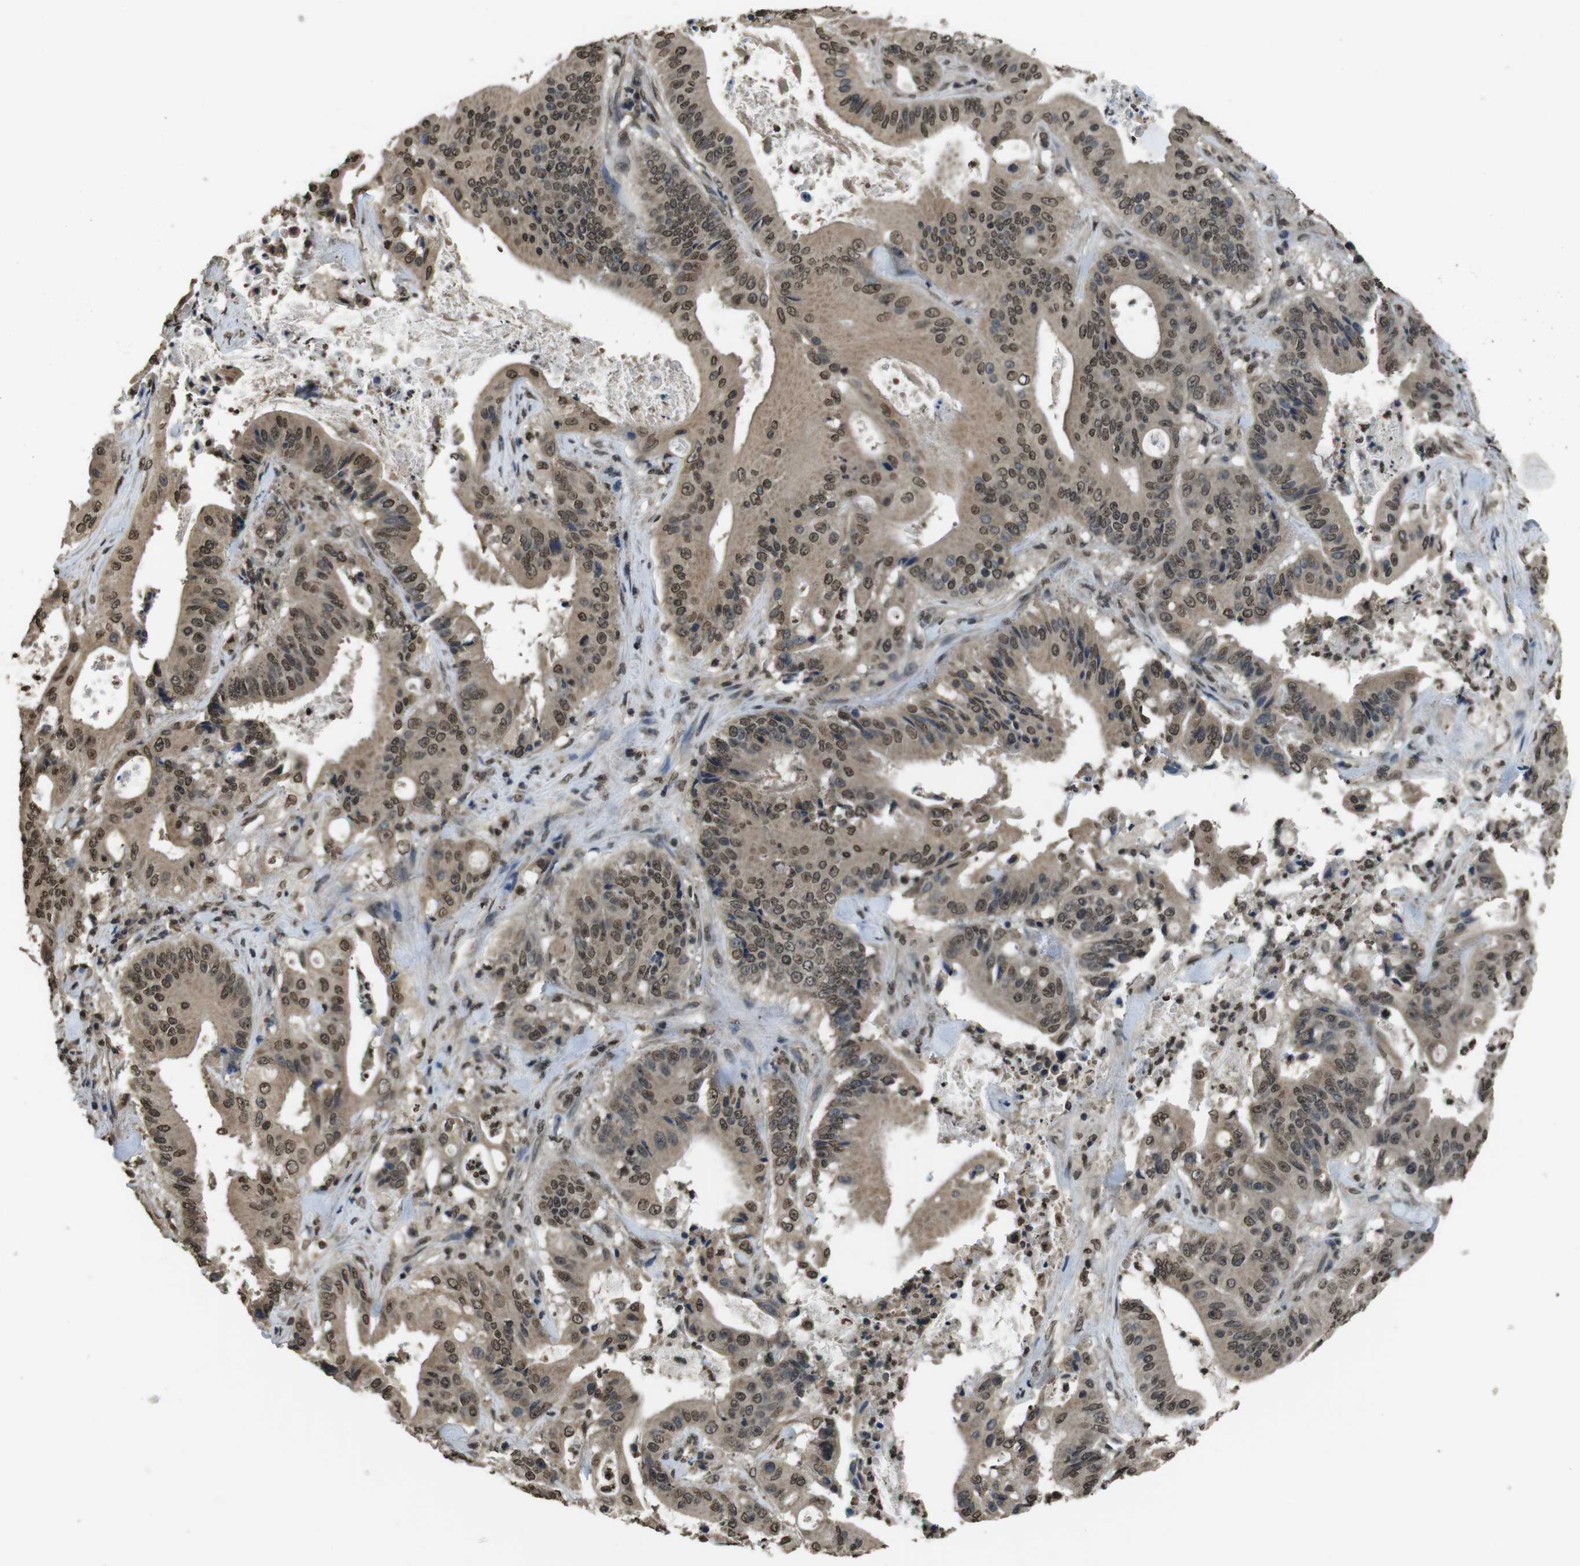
{"staining": {"intensity": "moderate", "quantity": ">75%", "location": "nuclear"}, "tissue": "pancreatic cancer", "cell_type": "Tumor cells", "image_type": "cancer", "snomed": [{"axis": "morphology", "description": "Normal tissue, NOS"}, {"axis": "topography", "description": "Lymph node"}], "caption": "The micrograph shows immunohistochemical staining of pancreatic cancer. There is moderate nuclear staining is present in about >75% of tumor cells.", "gene": "MAF", "patient": {"sex": "male", "age": 62}}